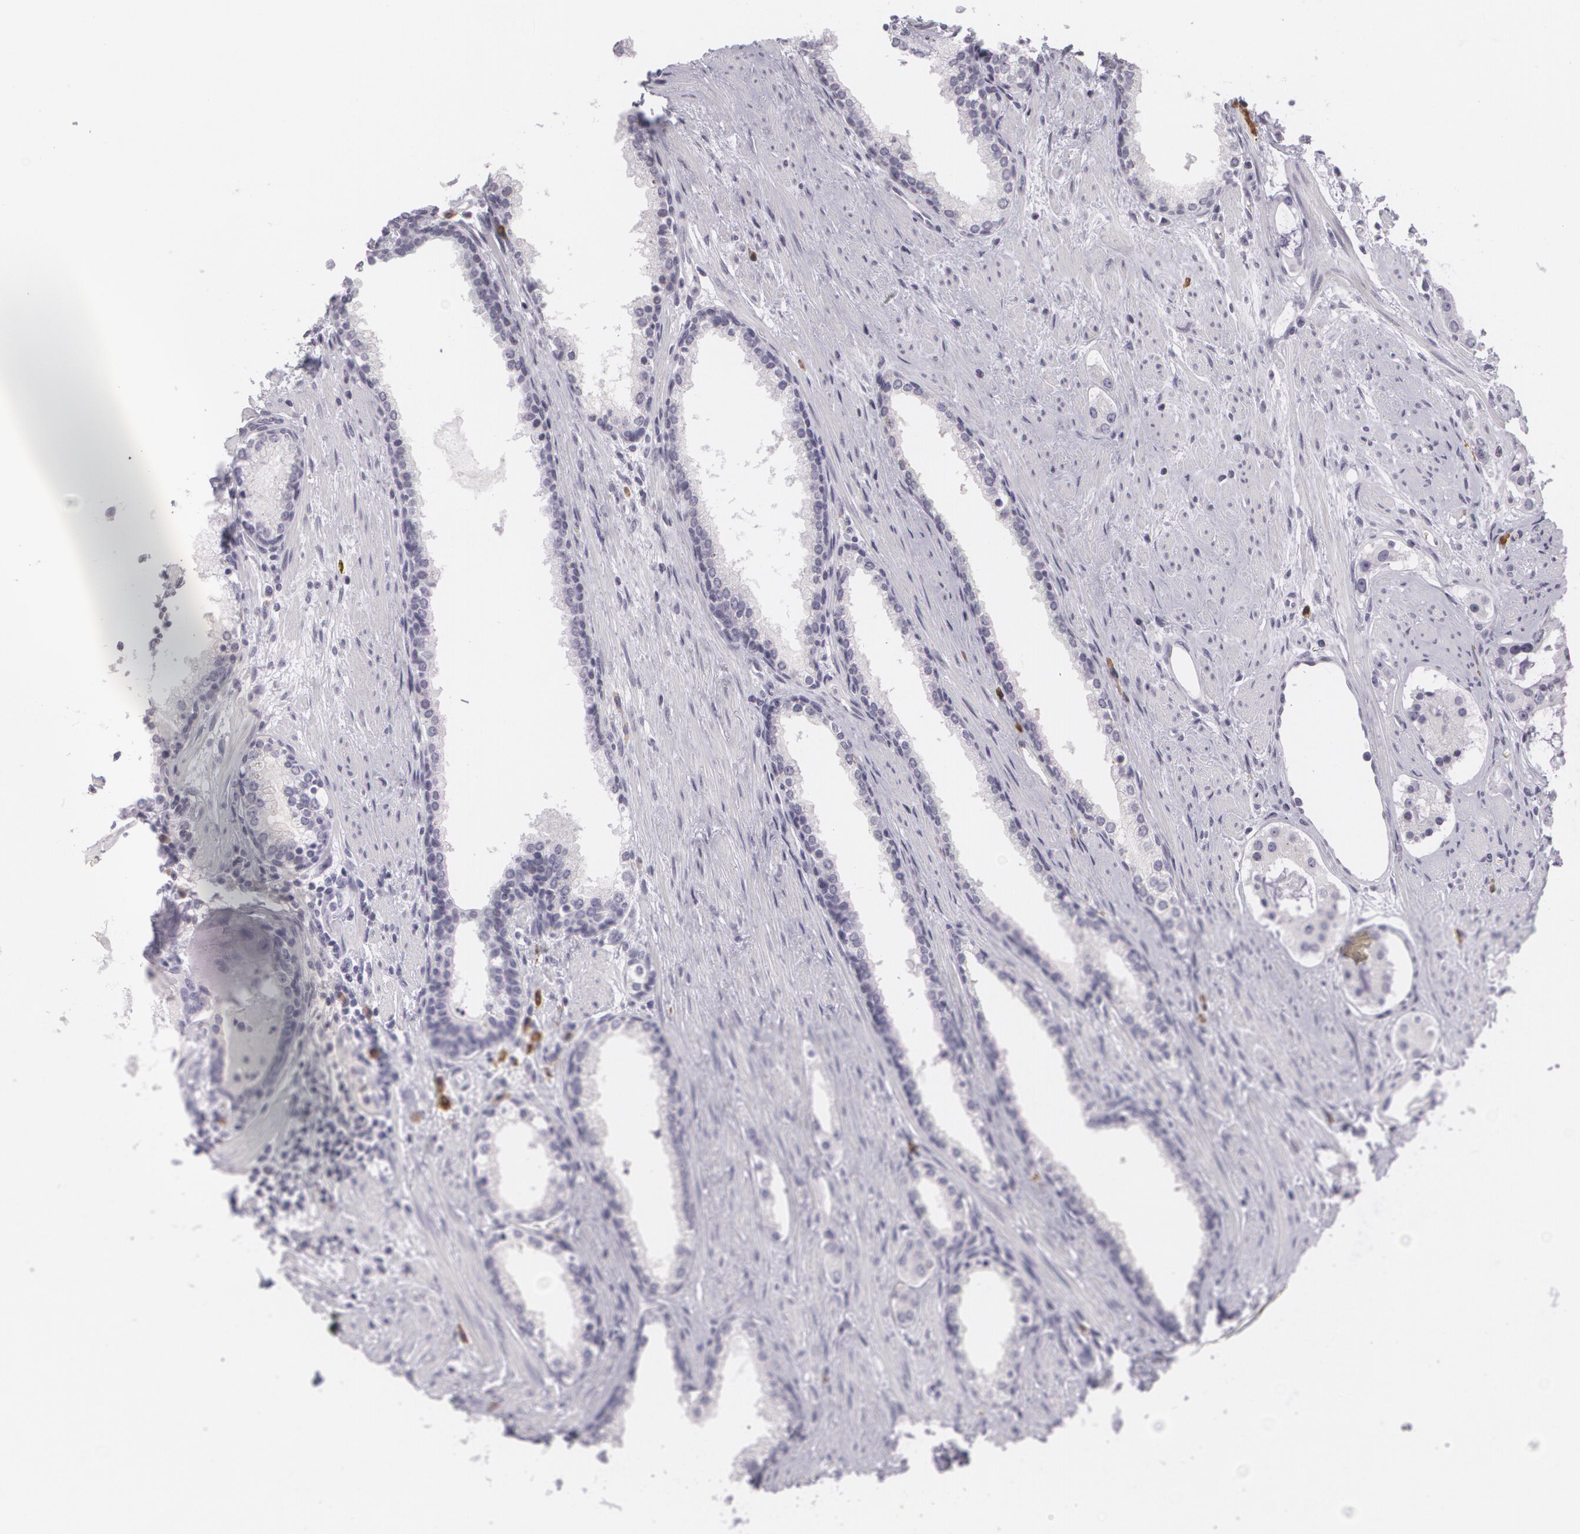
{"staining": {"intensity": "negative", "quantity": "none", "location": "none"}, "tissue": "prostate cancer", "cell_type": "Tumor cells", "image_type": "cancer", "snomed": [{"axis": "morphology", "description": "Adenocarcinoma, Medium grade"}, {"axis": "topography", "description": "Prostate"}], "caption": "This is an IHC micrograph of prostate medium-grade adenocarcinoma. There is no staining in tumor cells.", "gene": "MAP2", "patient": {"sex": "male", "age": 73}}